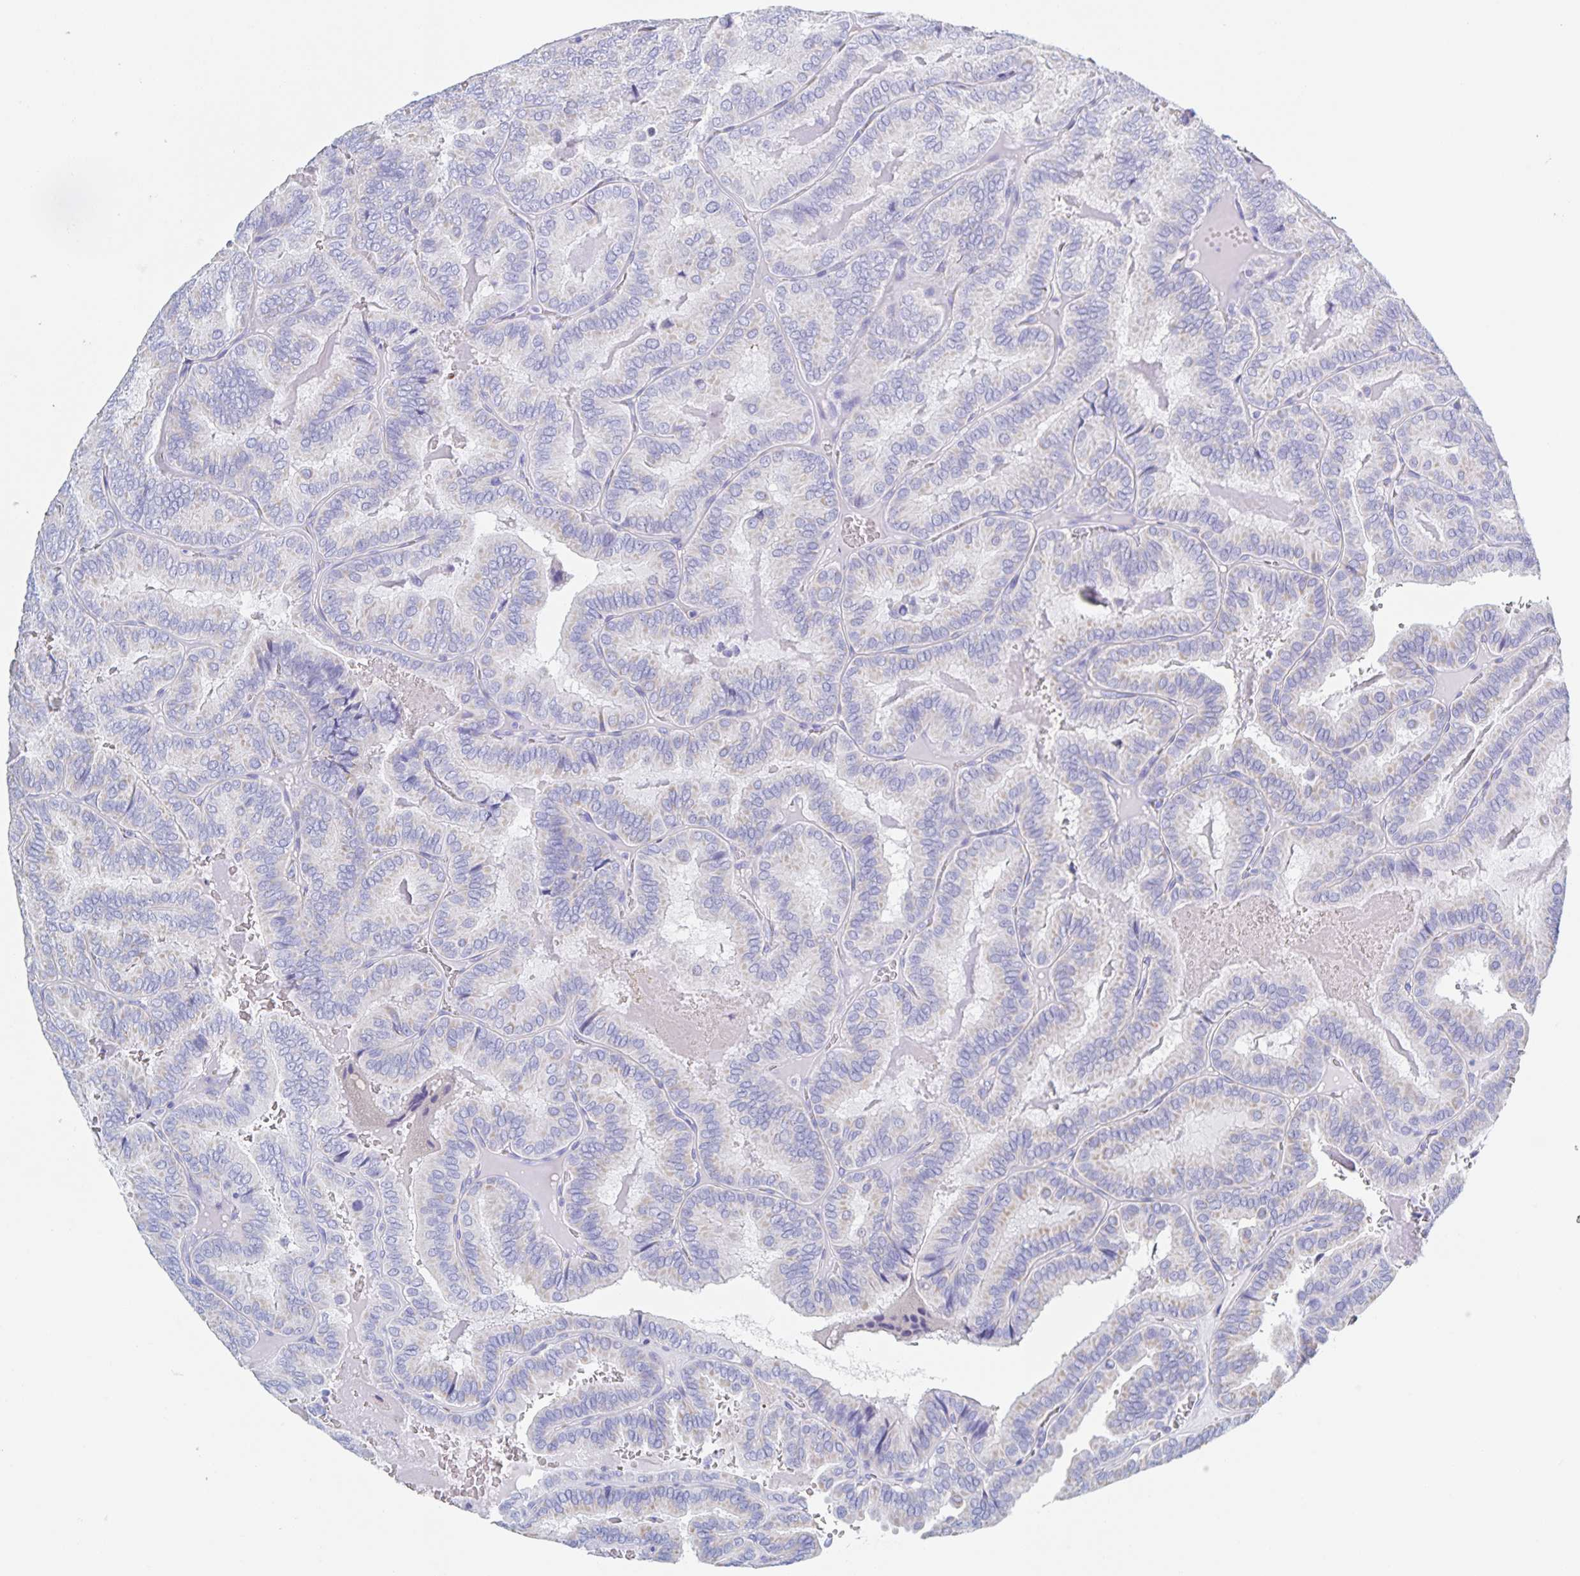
{"staining": {"intensity": "negative", "quantity": "none", "location": "none"}, "tissue": "thyroid cancer", "cell_type": "Tumor cells", "image_type": "cancer", "snomed": [{"axis": "morphology", "description": "Papillary adenocarcinoma, NOS"}, {"axis": "topography", "description": "Thyroid gland"}], "caption": "Papillary adenocarcinoma (thyroid) stained for a protein using immunohistochemistry (IHC) displays no positivity tumor cells.", "gene": "DMBT1", "patient": {"sex": "female", "age": 75}}